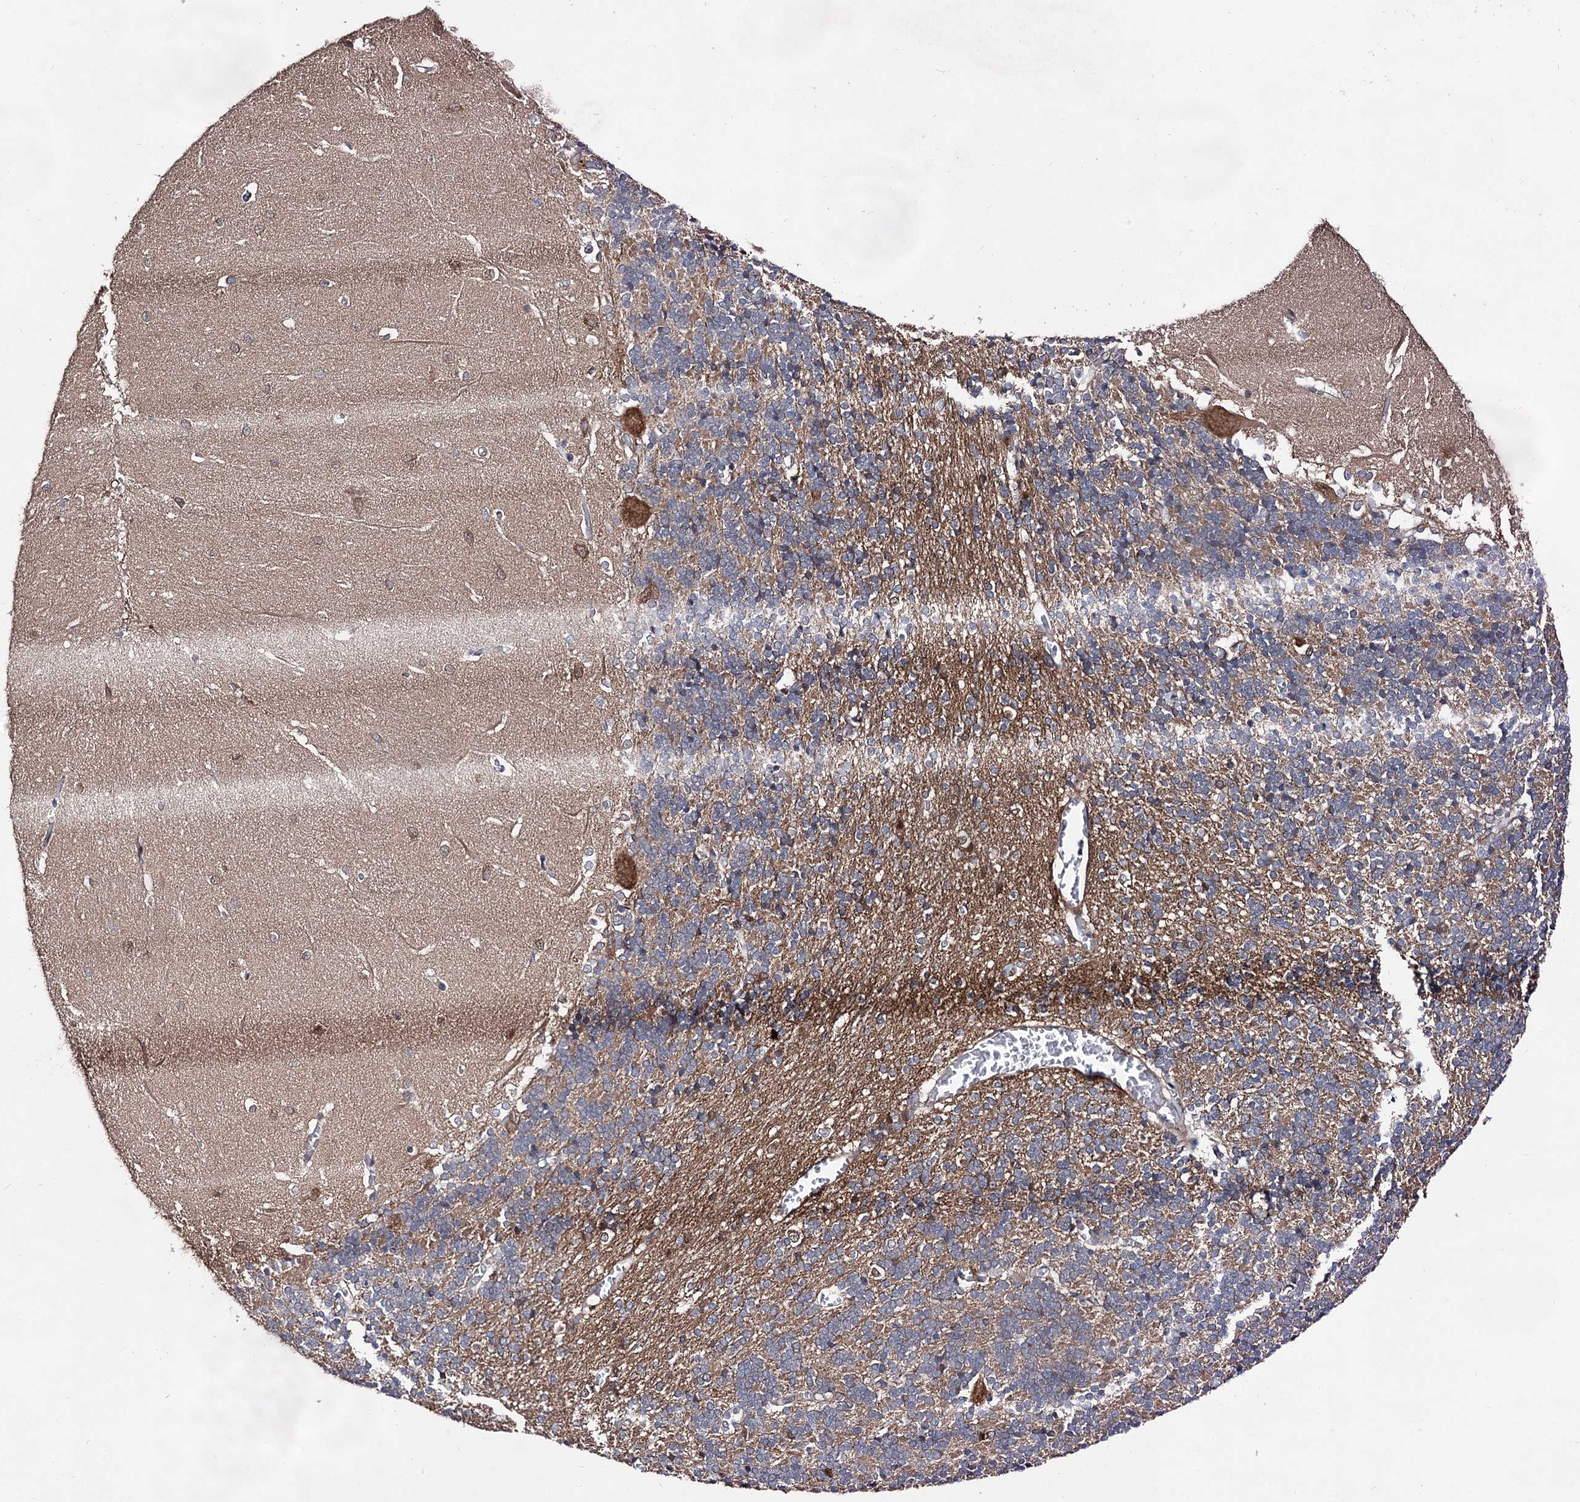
{"staining": {"intensity": "moderate", "quantity": "25%-75%", "location": "cytoplasmic/membranous"}, "tissue": "cerebellum", "cell_type": "Cells in granular layer", "image_type": "normal", "snomed": [{"axis": "morphology", "description": "Normal tissue, NOS"}, {"axis": "topography", "description": "Cerebellum"}], "caption": "Protein expression analysis of benign human cerebellum reveals moderate cytoplasmic/membranous staining in approximately 25%-75% of cells in granular layer.", "gene": "NAA25", "patient": {"sex": "male", "age": 37}}